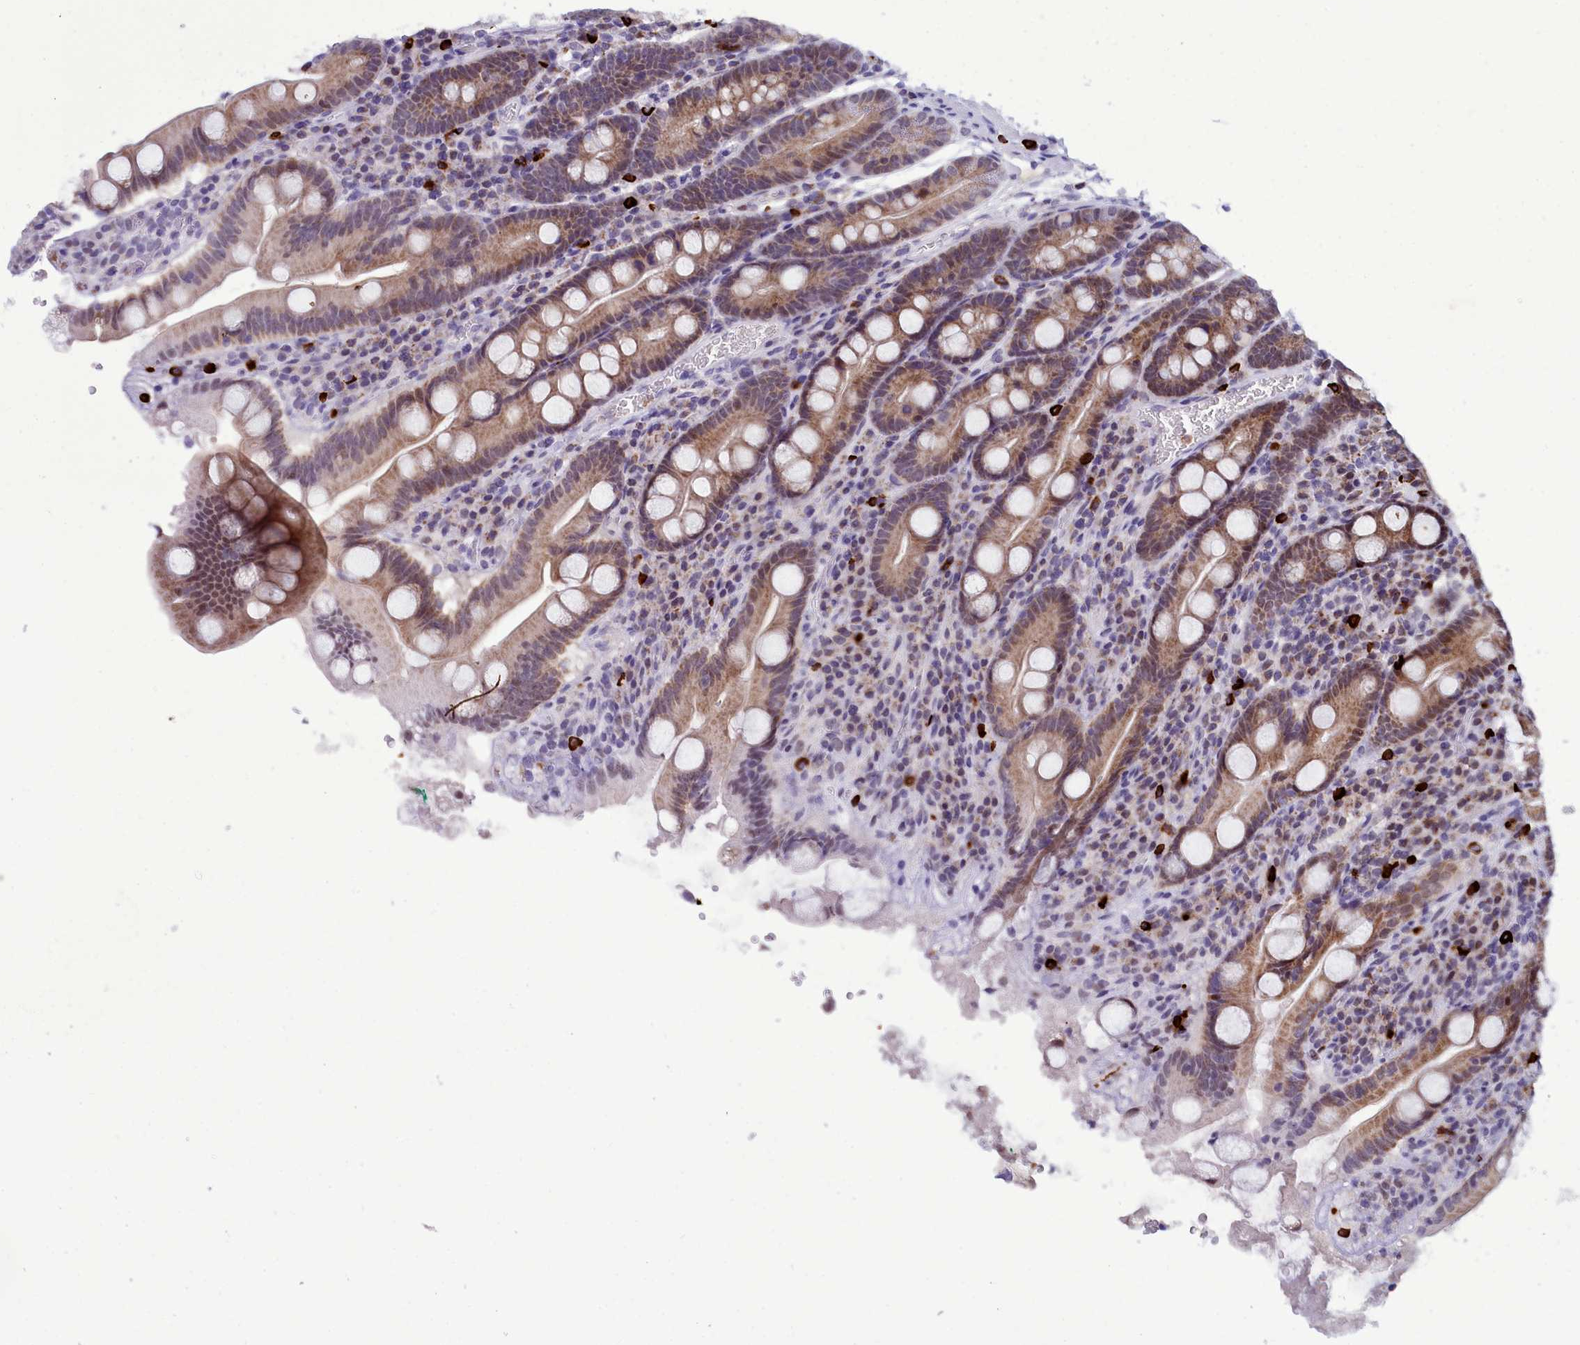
{"staining": {"intensity": "moderate", "quantity": ">75%", "location": "cytoplasmic/membranous,nuclear"}, "tissue": "duodenum", "cell_type": "Glandular cells", "image_type": "normal", "snomed": [{"axis": "morphology", "description": "Normal tissue, NOS"}, {"axis": "topography", "description": "Duodenum"}], "caption": "This micrograph shows normal duodenum stained with IHC to label a protein in brown. The cytoplasmic/membranous,nuclear of glandular cells show moderate positivity for the protein. Nuclei are counter-stained blue.", "gene": "POM121L2", "patient": {"sex": "male", "age": 35}}